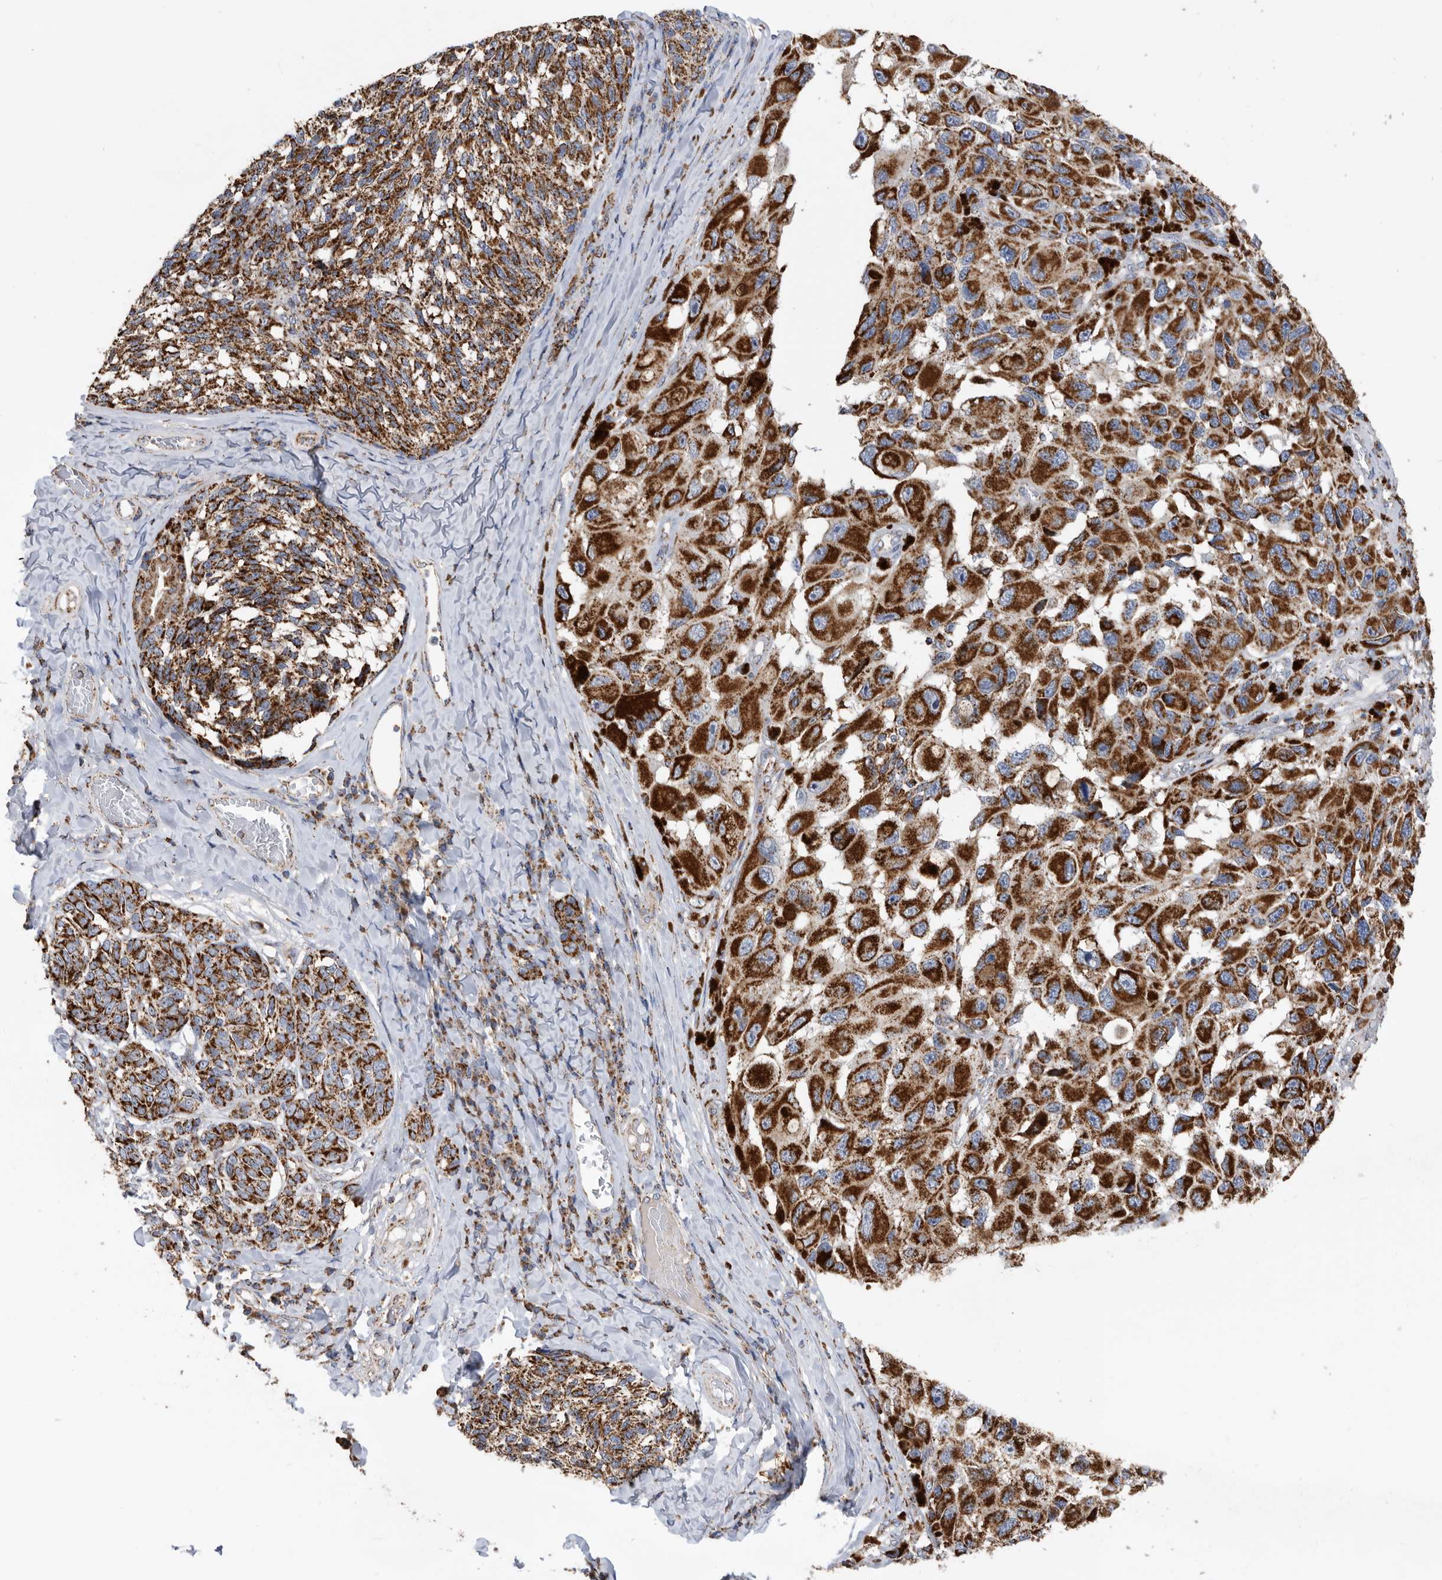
{"staining": {"intensity": "strong", "quantity": ">75%", "location": "cytoplasmic/membranous"}, "tissue": "melanoma", "cell_type": "Tumor cells", "image_type": "cancer", "snomed": [{"axis": "morphology", "description": "Malignant melanoma, NOS"}, {"axis": "topography", "description": "Skin"}], "caption": "This micrograph demonstrates melanoma stained with IHC to label a protein in brown. The cytoplasmic/membranous of tumor cells show strong positivity for the protein. Nuclei are counter-stained blue.", "gene": "WFDC1", "patient": {"sex": "female", "age": 73}}